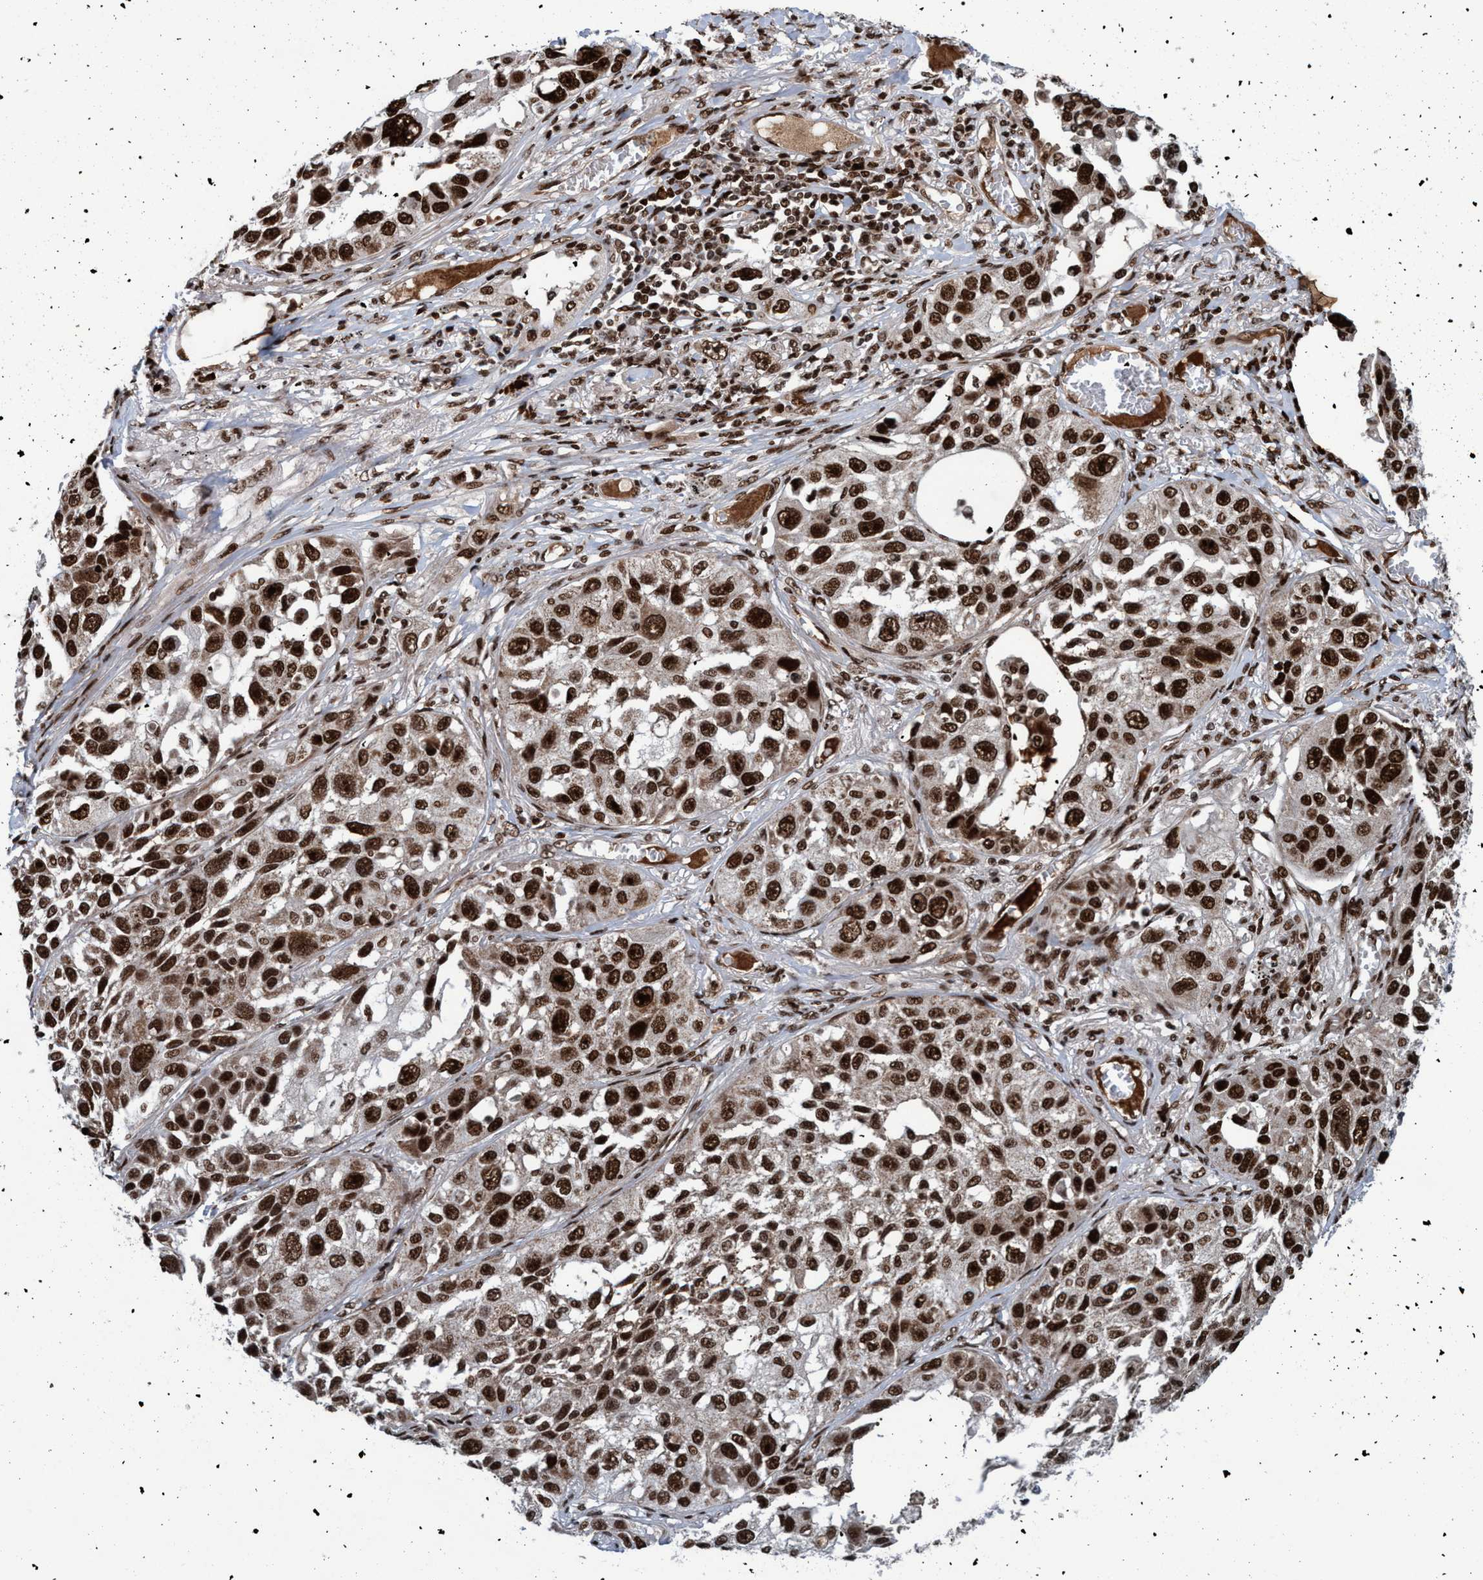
{"staining": {"intensity": "strong", "quantity": ">75%", "location": "nuclear"}, "tissue": "lung cancer", "cell_type": "Tumor cells", "image_type": "cancer", "snomed": [{"axis": "morphology", "description": "Squamous cell carcinoma, NOS"}, {"axis": "topography", "description": "Lung"}], "caption": "Lung cancer (squamous cell carcinoma) tissue shows strong nuclear positivity in about >75% of tumor cells, visualized by immunohistochemistry.", "gene": "TOPBP1", "patient": {"sex": "male", "age": 71}}